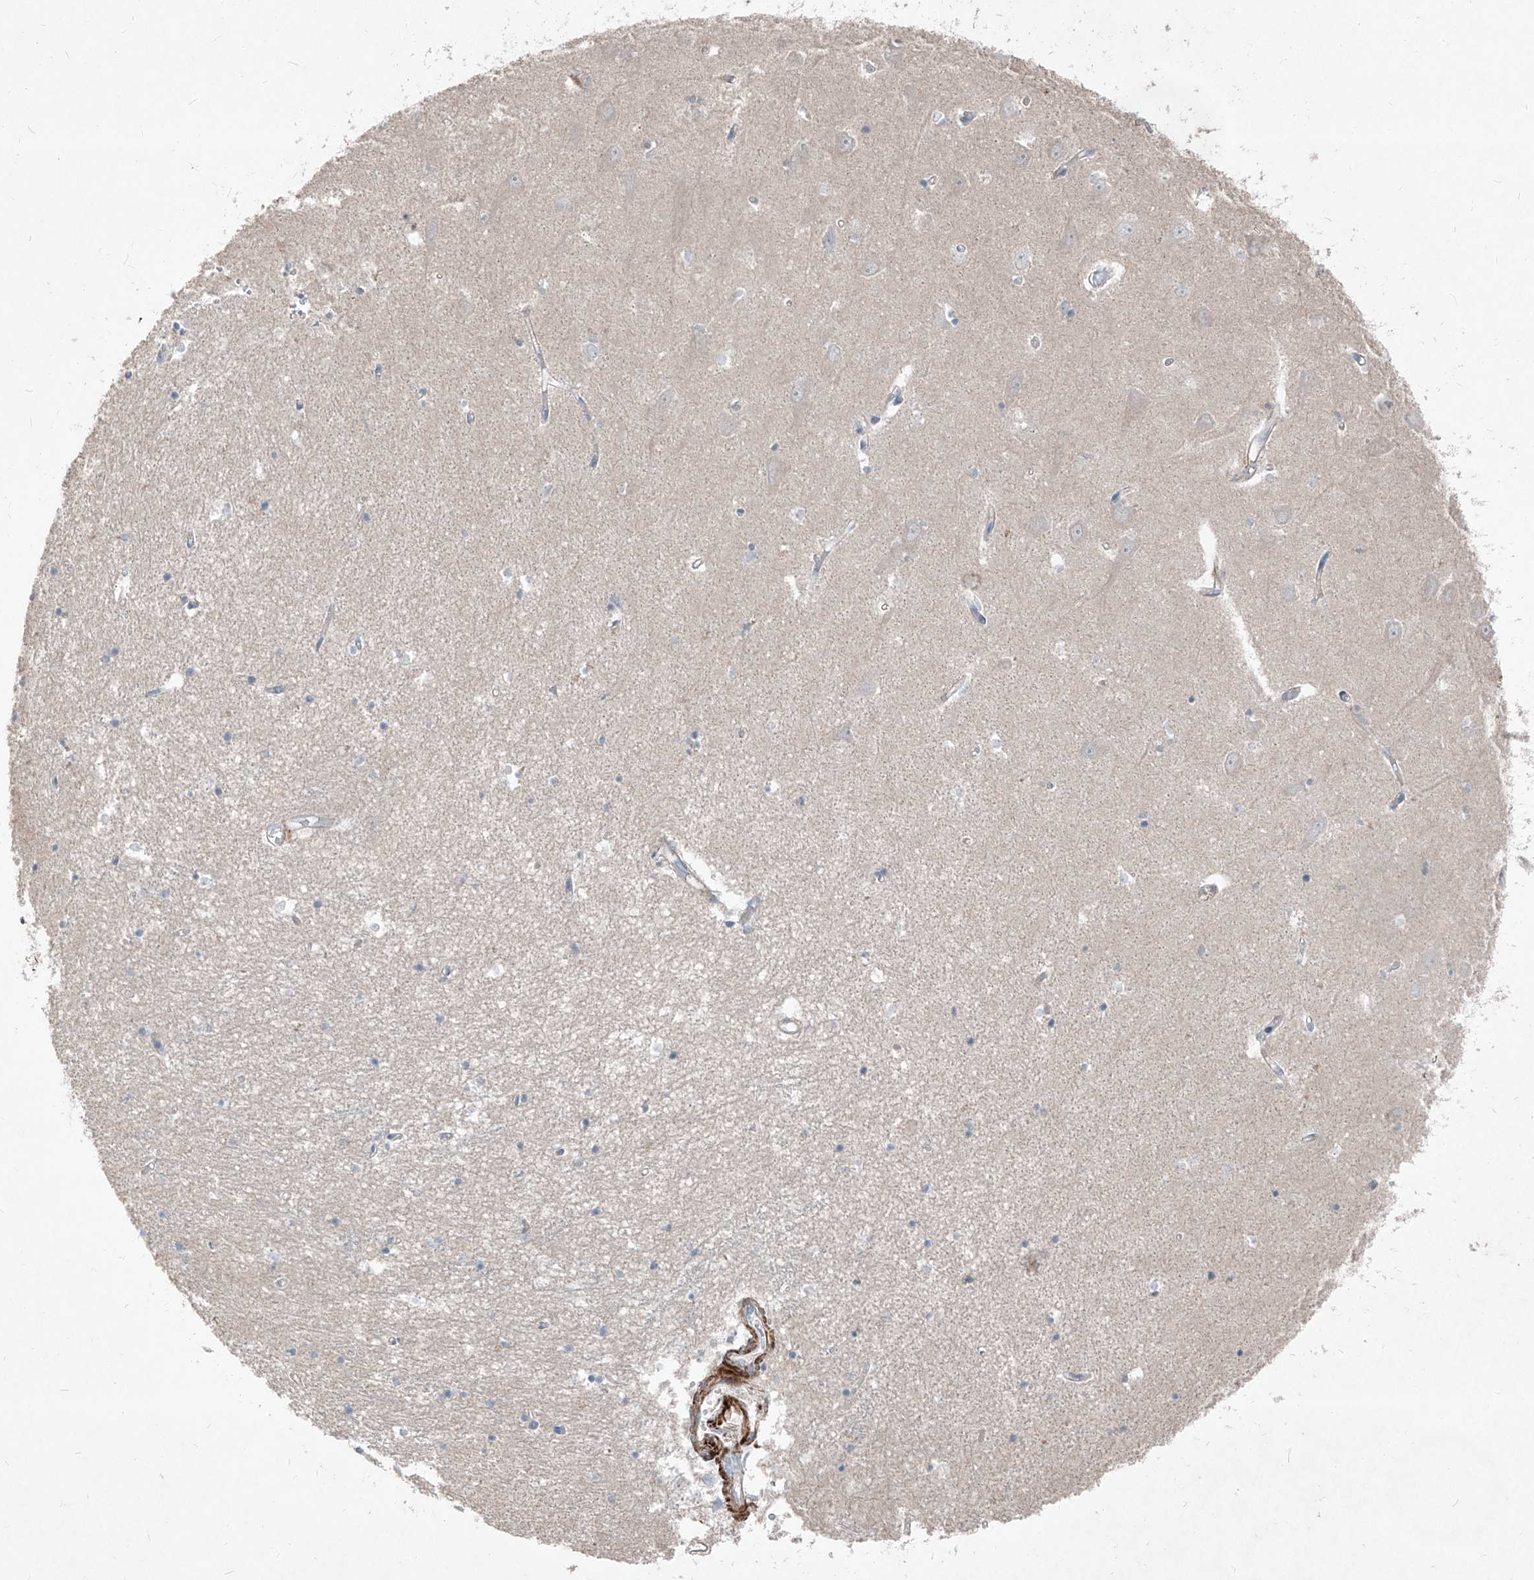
{"staining": {"intensity": "negative", "quantity": "none", "location": "none"}, "tissue": "hippocampus", "cell_type": "Glial cells", "image_type": "normal", "snomed": [{"axis": "morphology", "description": "Normal tissue, NOS"}, {"axis": "topography", "description": "Hippocampus"}], "caption": "Glial cells show no significant protein positivity in unremarkable hippocampus.", "gene": "UFD1", "patient": {"sex": "male", "age": 70}}